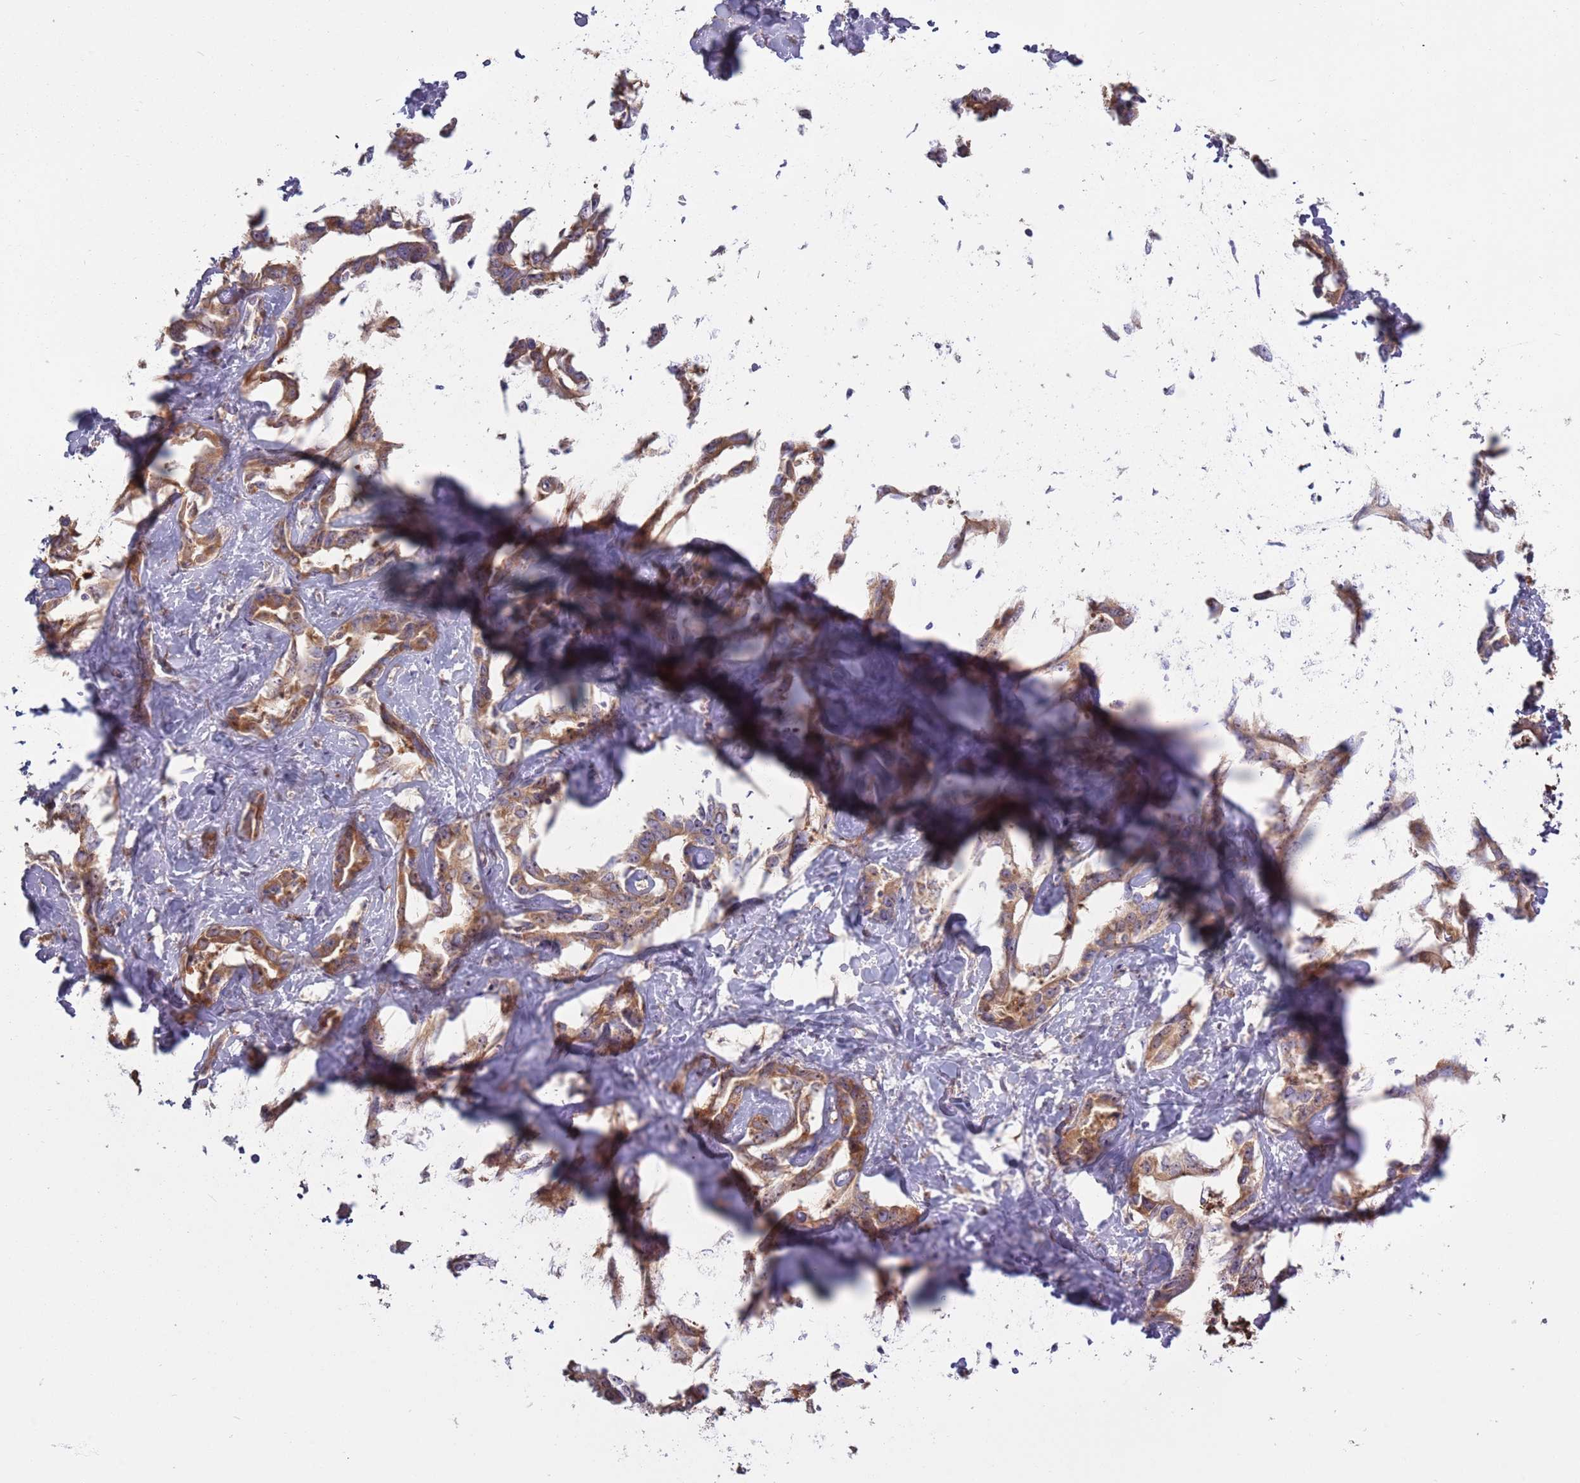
{"staining": {"intensity": "moderate", "quantity": ">75%", "location": "cytoplasmic/membranous"}, "tissue": "liver cancer", "cell_type": "Tumor cells", "image_type": "cancer", "snomed": [{"axis": "morphology", "description": "Cholangiocarcinoma"}, {"axis": "topography", "description": "Liver"}], "caption": "An immunohistochemistry (IHC) photomicrograph of neoplastic tissue is shown. Protein staining in brown highlights moderate cytoplasmic/membranous positivity in liver cholangiocarcinoma within tumor cells.", "gene": "RPL17-C18orf32", "patient": {"sex": "male", "age": 59}}